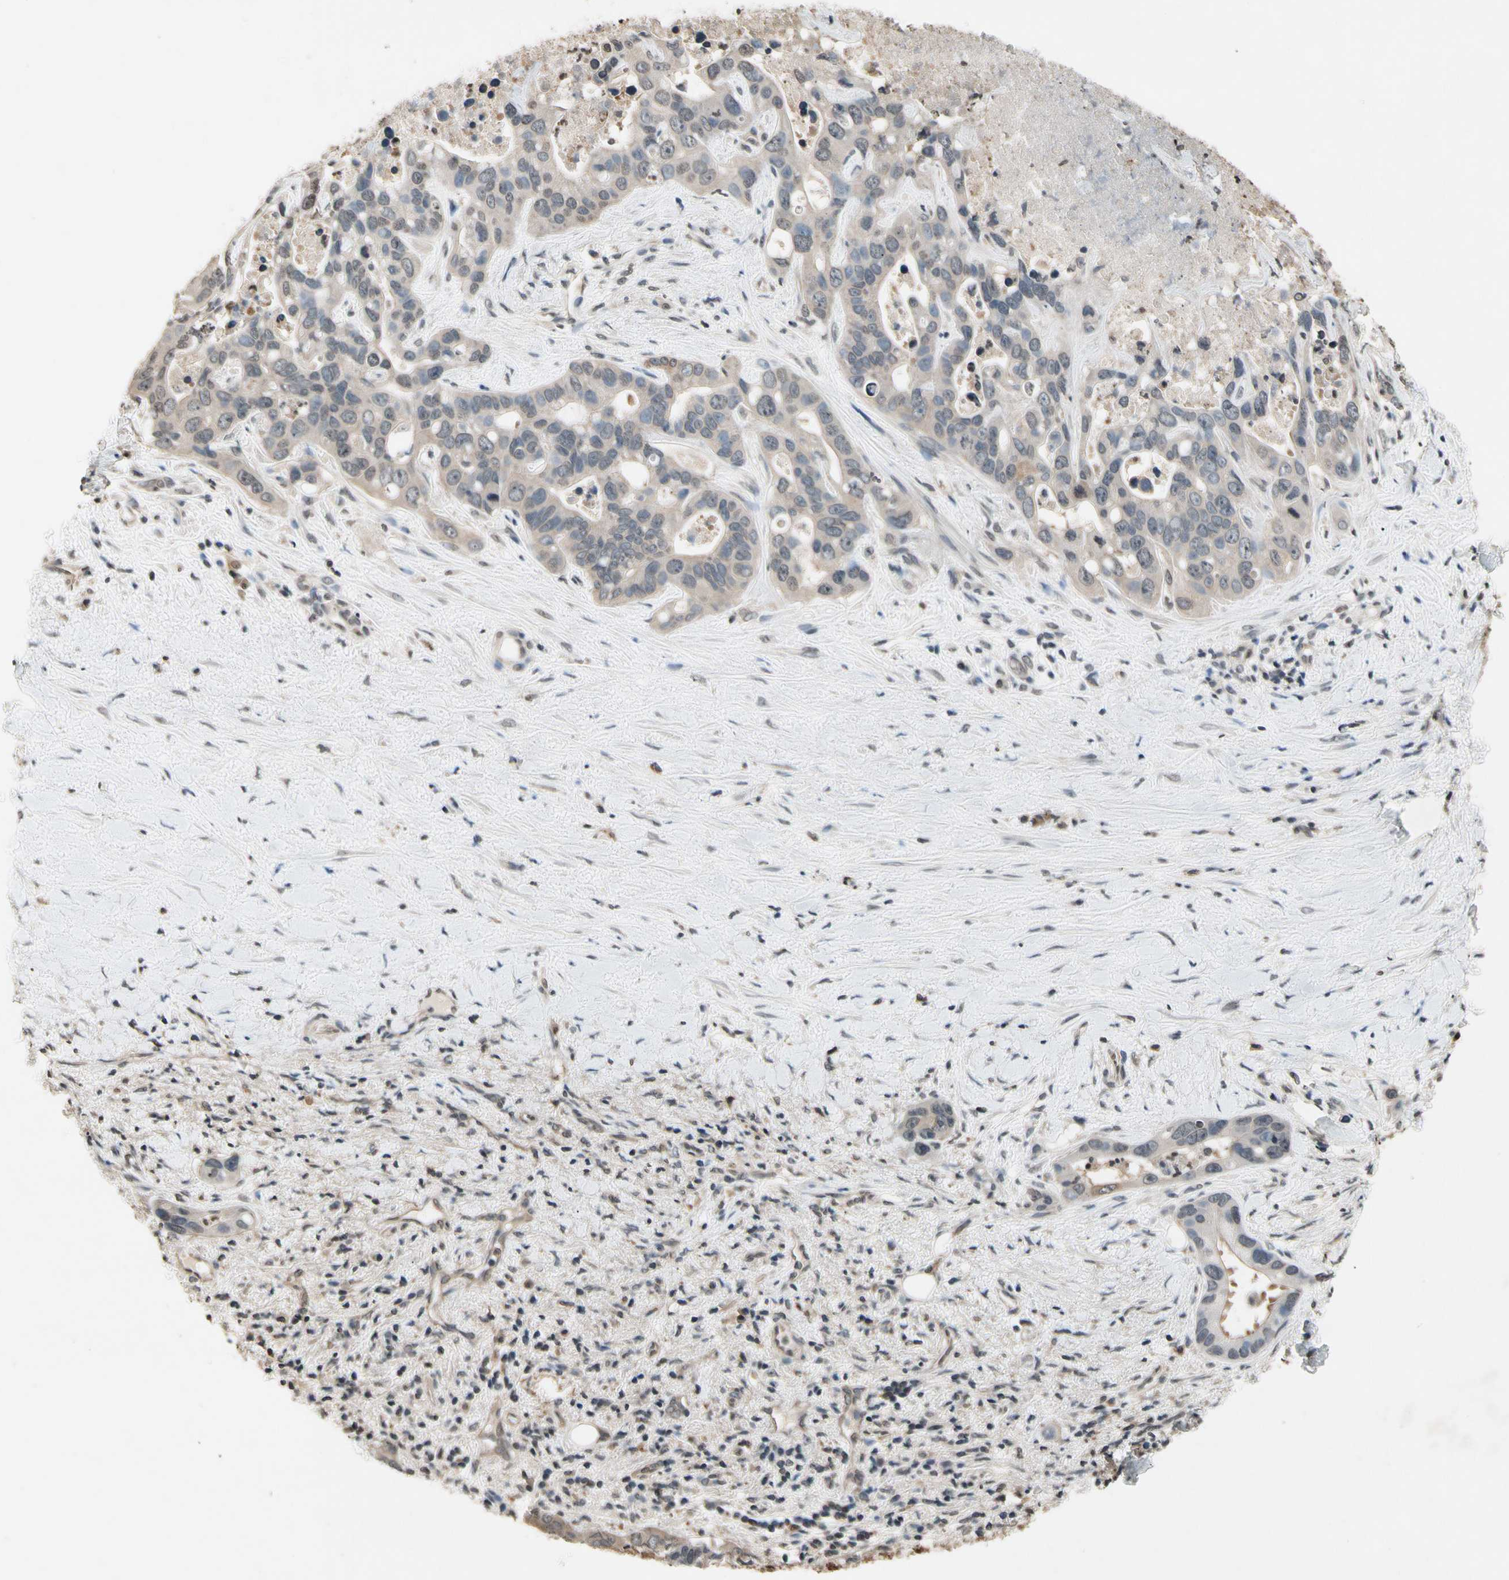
{"staining": {"intensity": "moderate", "quantity": ">75%", "location": "cytoplasmic/membranous"}, "tissue": "liver cancer", "cell_type": "Tumor cells", "image_type": "cancer", "snomed": [{"axis": "morphology", "description": "Cholangiocarcinoma"}, {"axis": "topography", "description": "Liver"}], "caption": "Protein staining shows moderate cytoplasmic/membranous expression in approximately >75% of tumor cells in liver cholangiocarcinoma.", "gene": "GCLC", "patient": {"sex": "female", "age": 65}}